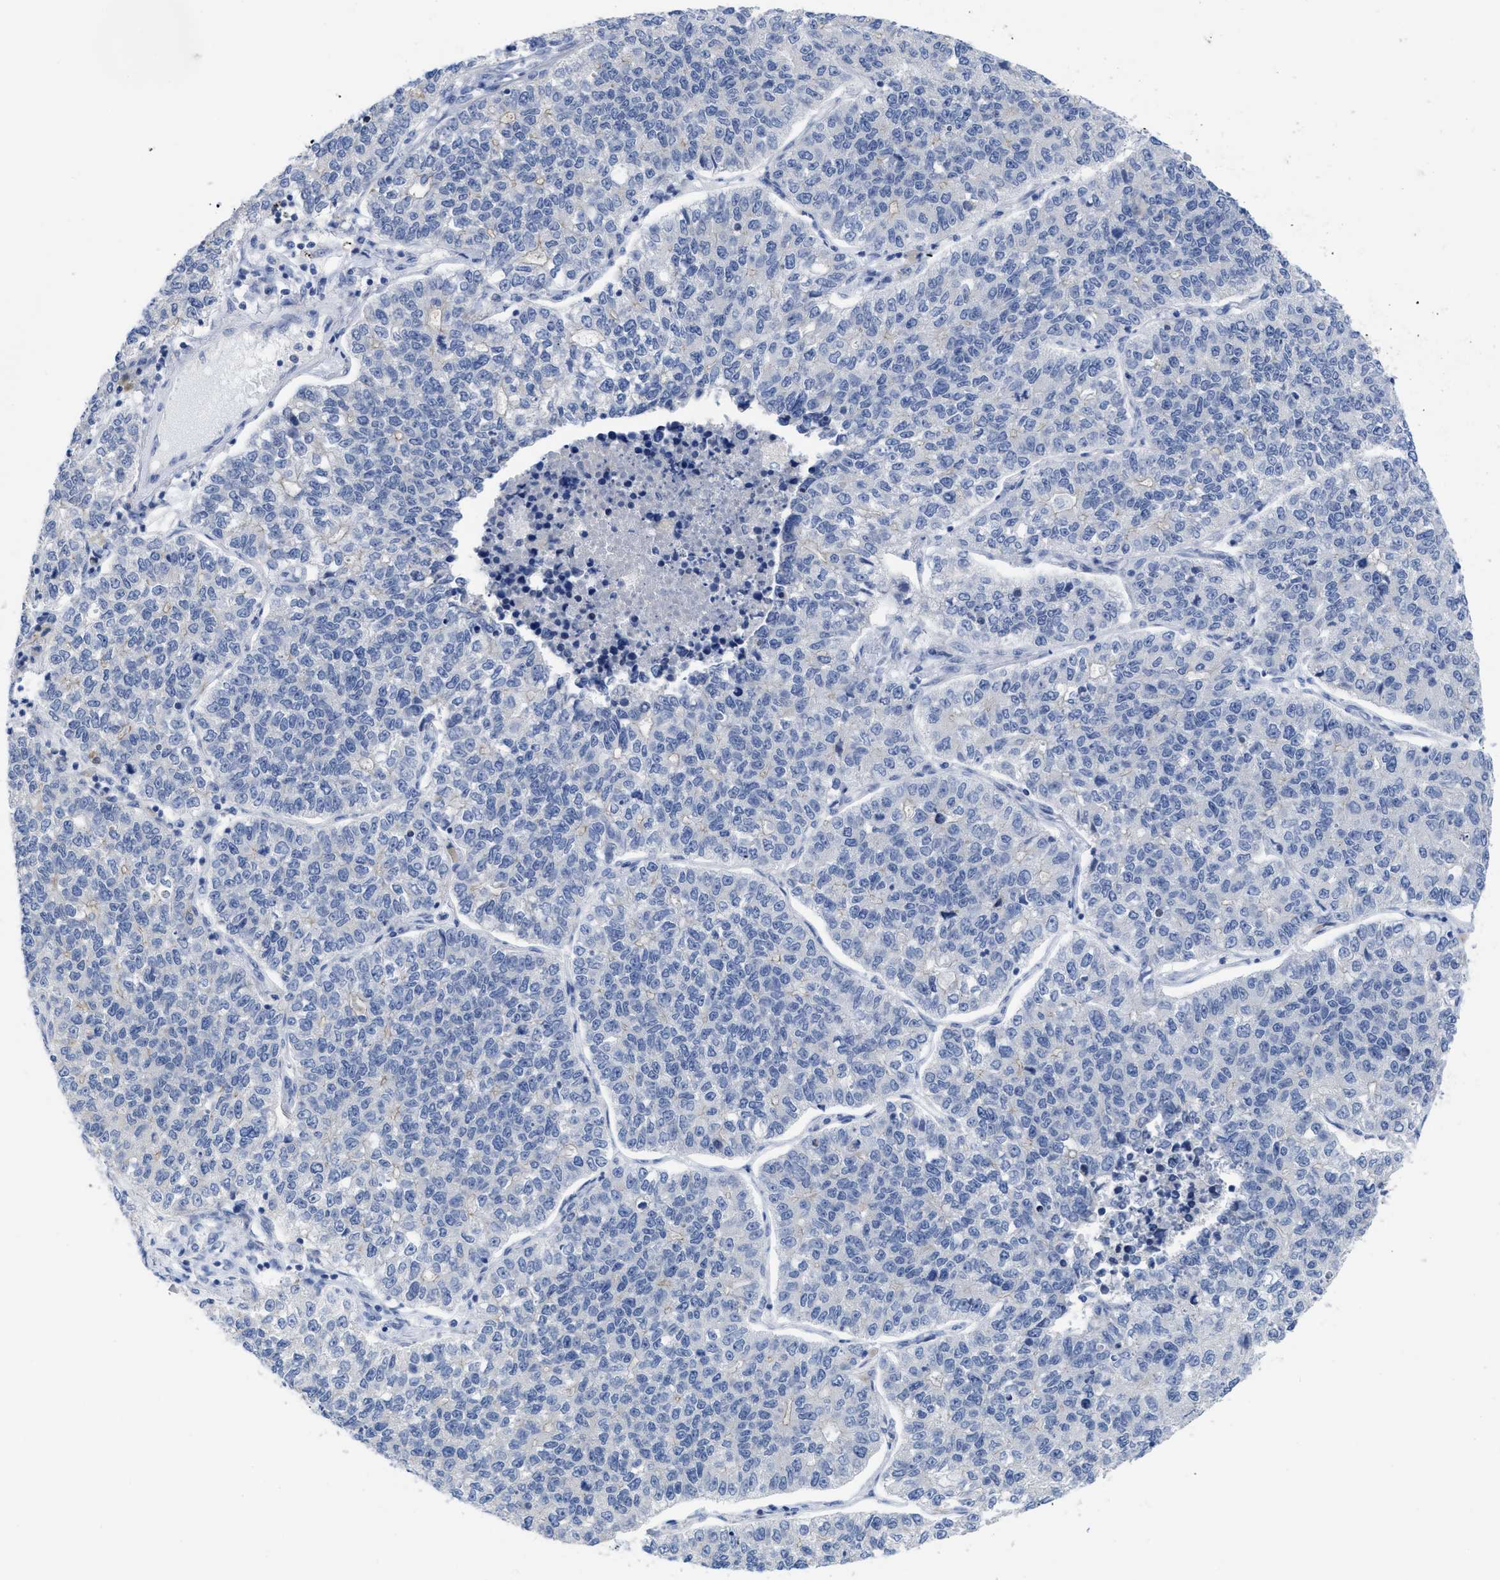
{"staining": {"intensity": "negative", "quantity": "none", "location": "none"}, "tissue": "lung cancer", "cell_type": "Tumor cells", "image_type": "cancer", "snomed": [{"axis": "morphology", "description": "Adenocarcinoma, NOS"}, {"axis": "topography", "description": "Lung"}], "caption": "This is a photomicrograph of immunohistochemistry staining of lung adenocarcinoma, which shows no expression in tumor cells.", "gene": "ACKR1", "patient": {"sex": "male", "age": 49}}